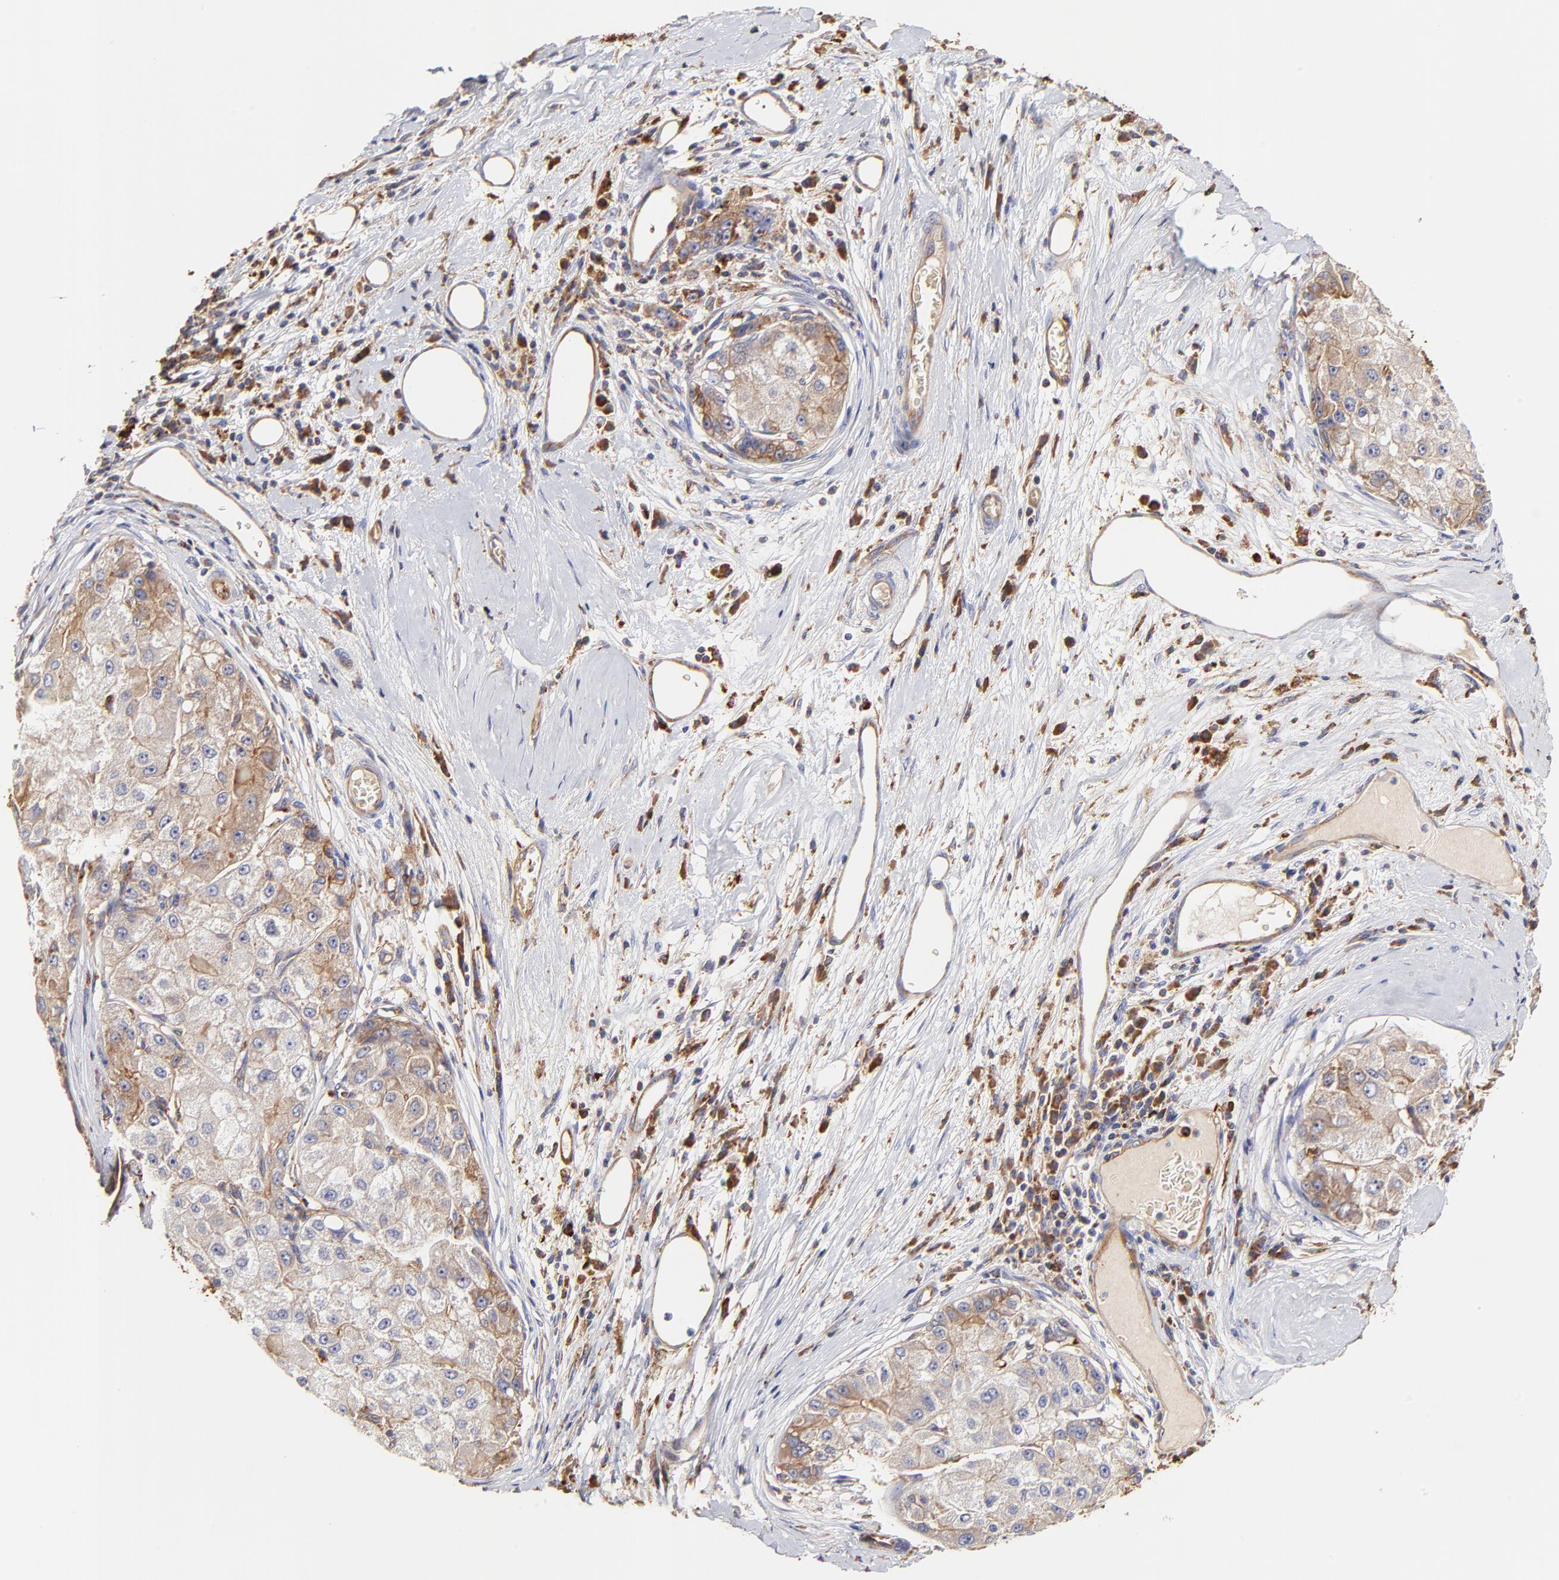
{"staining": {"intensity": "moderate", "quantity": ">75%", "location": "cytoplasmic/membranous"}, "tissue": "liver cancer", "cell_type": "Tumor cells", "image_type": "cancer", "snomed": [{"axis": "morphology", "description": "Carcinoma, Hepatocellular, NOS"}, {"axis": "topography", "description": "Liver"}], "caption": "This micrograph displays immunohistochemistry (IHC) staining of human liver hepatocellular carcinoma, with medium moderate cytoplasmic/membranous staining in approximately >75% of tumor cells.", "gene": "CD2AP", "patient": {"sex": "male", "age": 80}}